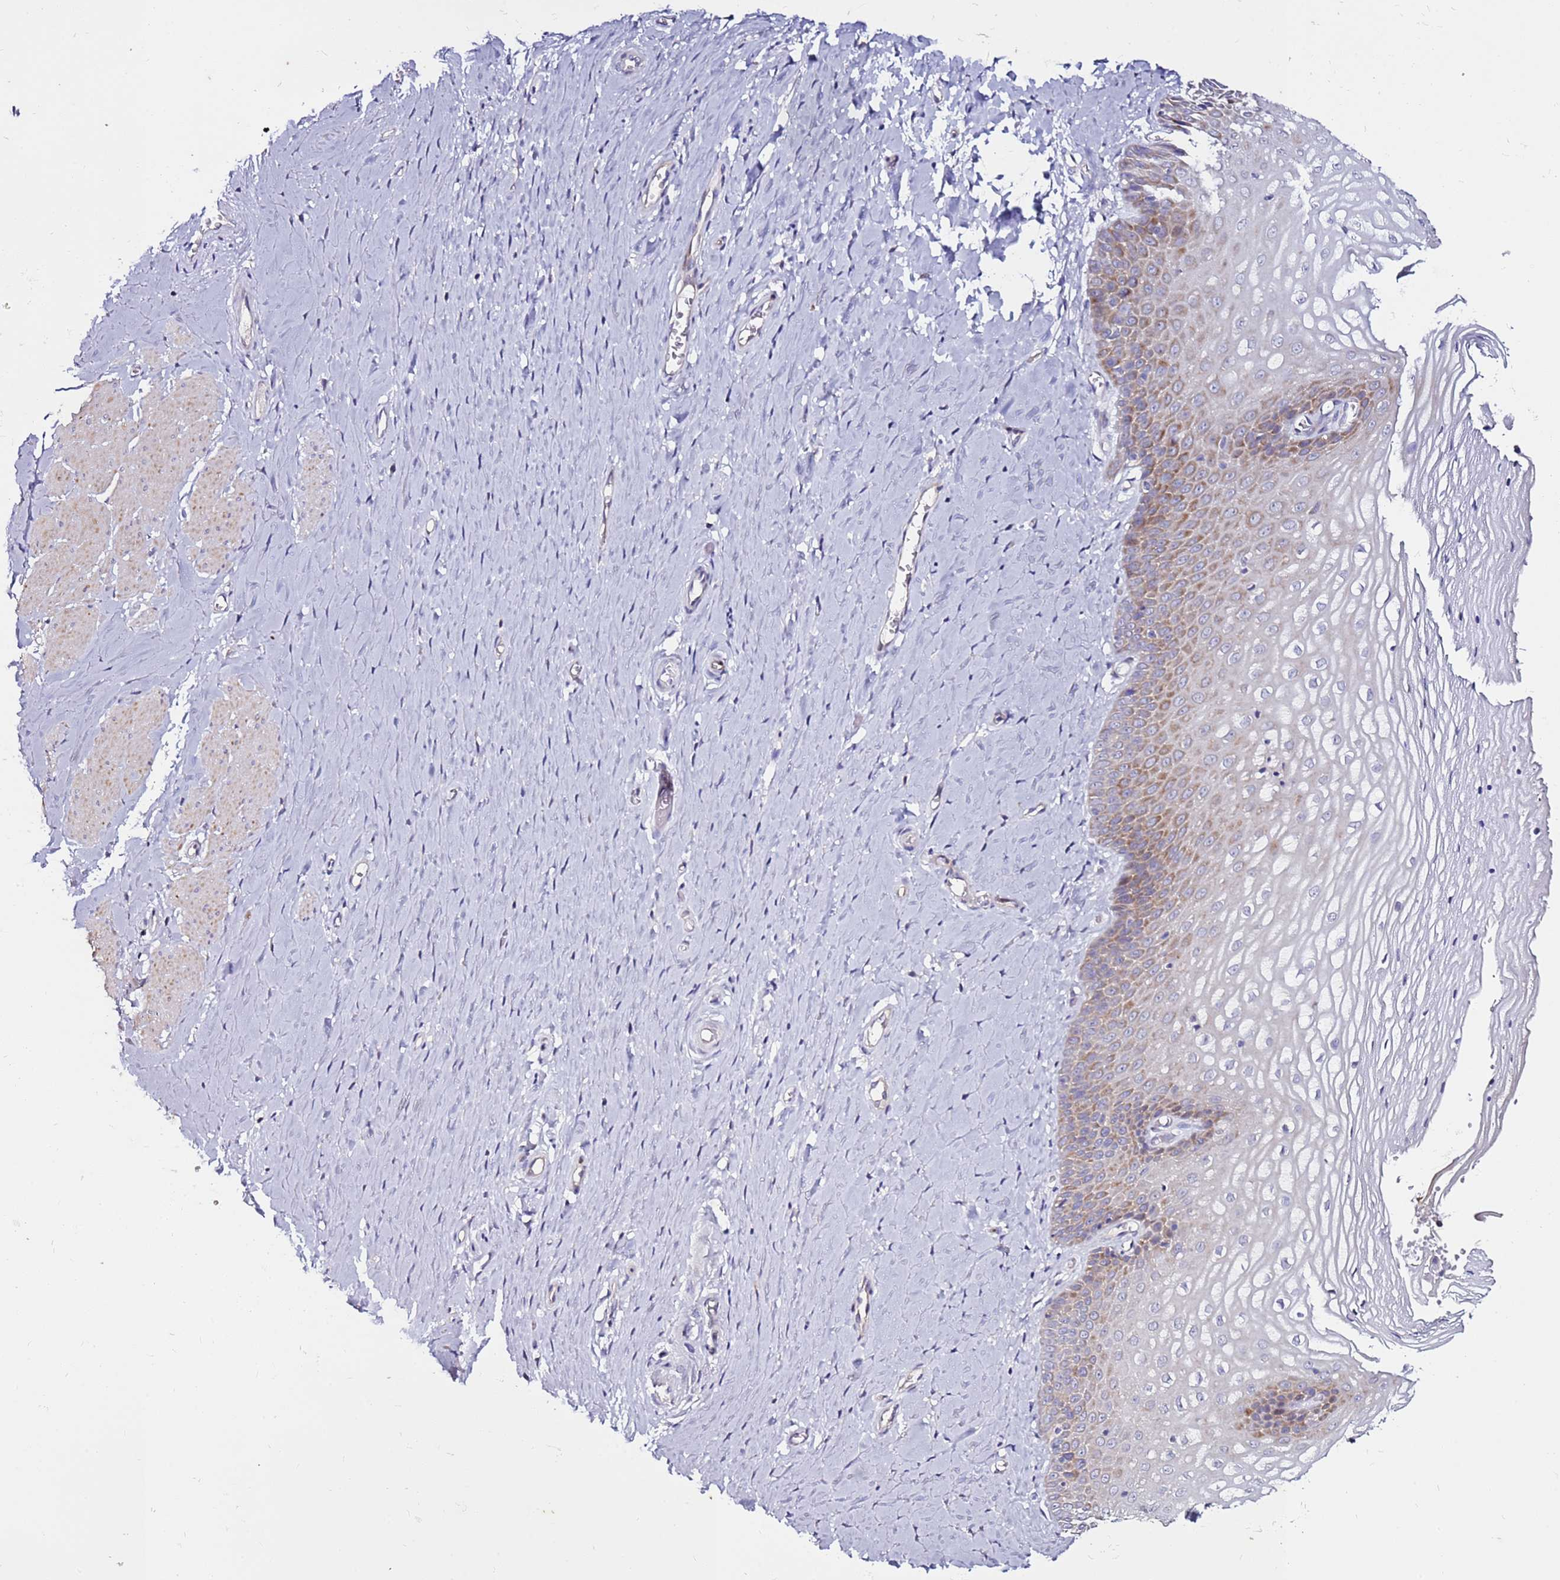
{"staining": {"intensity": "moderate", "quantity": "<25%", "location": "cytoplasmic/membranous"}, "tissue": "vagina", "cell_type": "Squamous epithelial cells", "image_type": "normal", "snomed": [{"axis": "morphology", "description": "Normal tissue, NOS"}, {"axis": "topography", "description": "Vagina"}], "caption": "Squamous epithelial cells show low levels of moderate cytoplasmic/membranous expression in approximately <25% of cells in benign vagina. (Brightfield microscopy of DAB IHC at high magnification).", "gene": "SRRM5", "patient": {"sex": "female", "age": 65}}